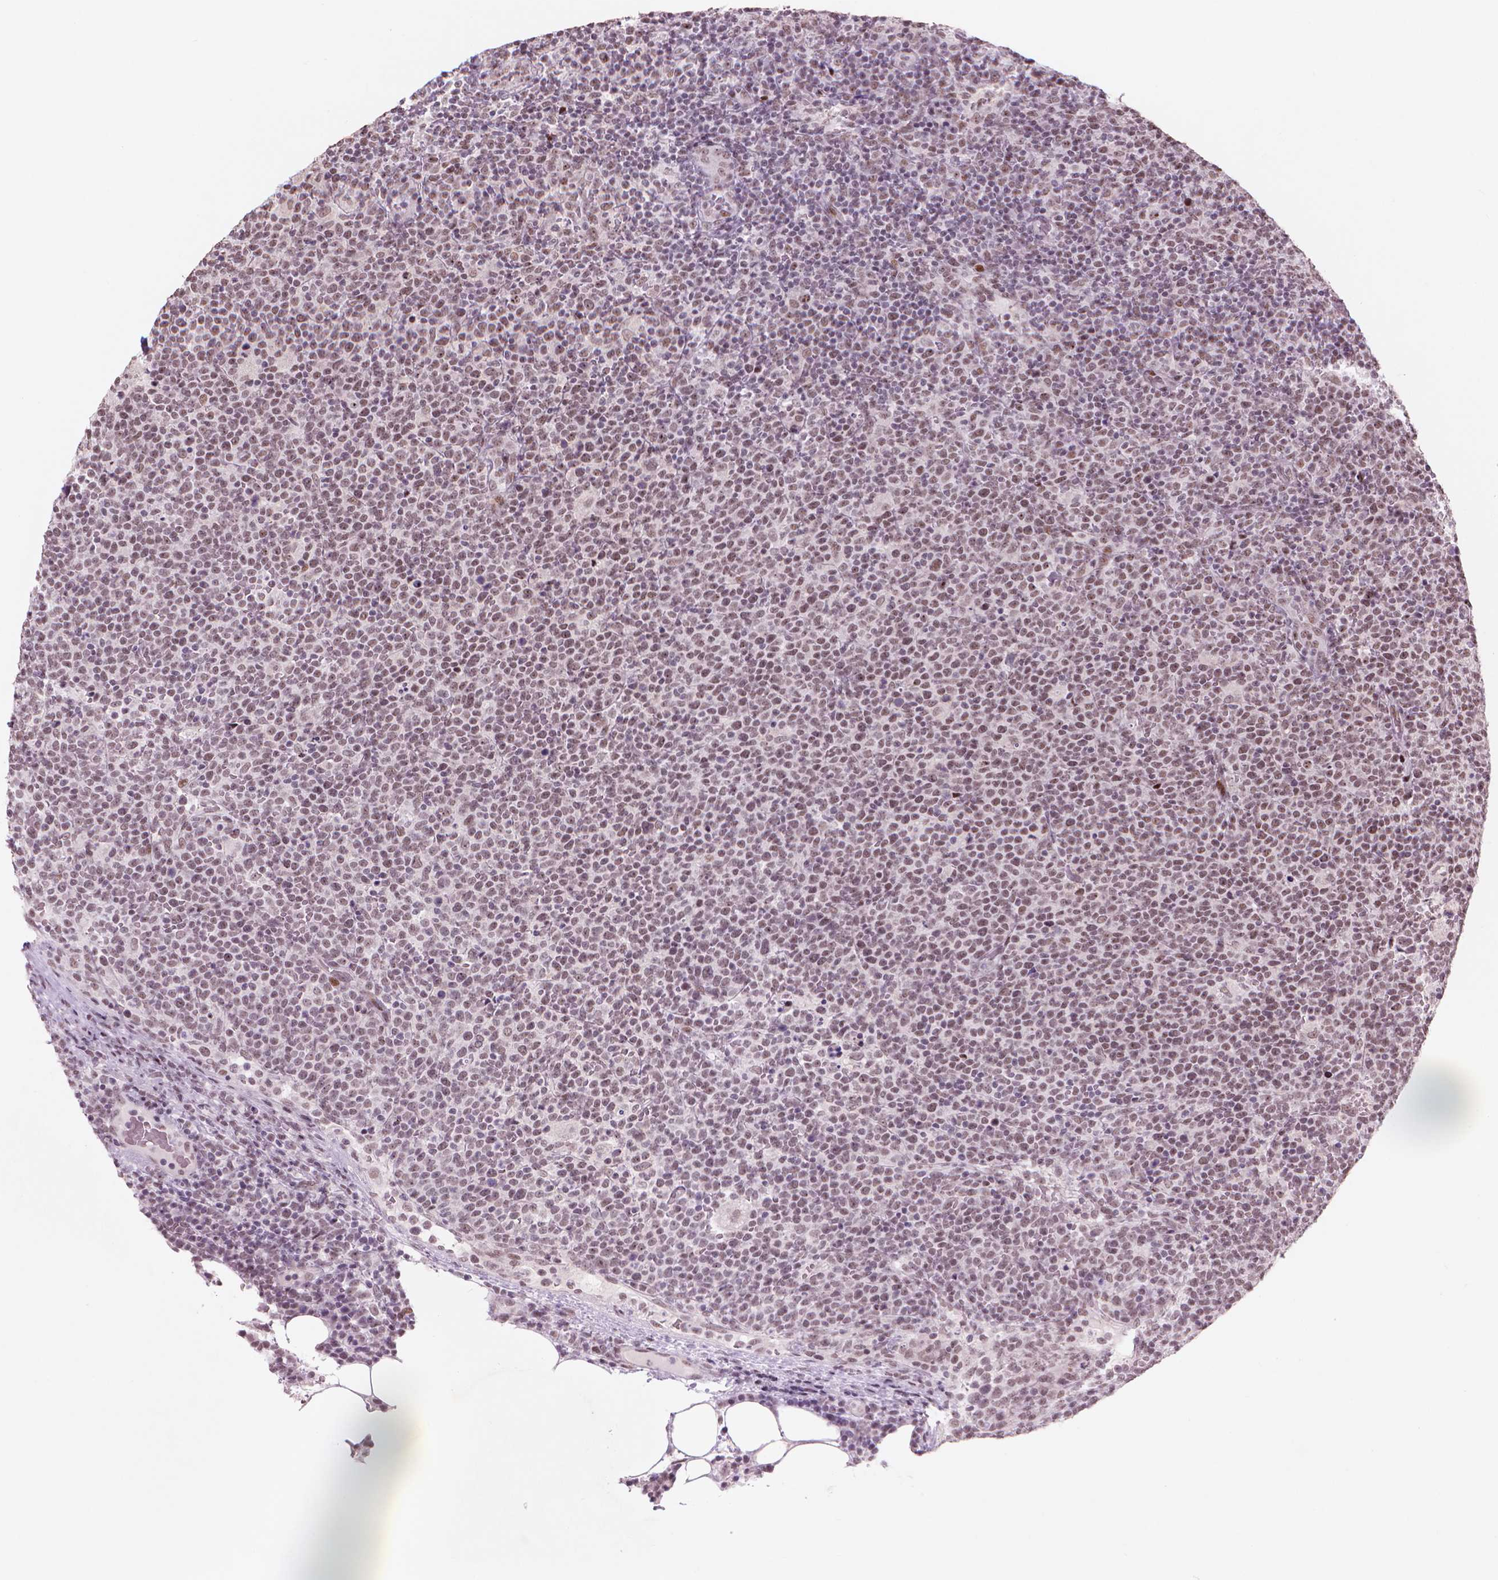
{"staining": {"intensity": "moderate", "quantity": "25%-75%", "location": "nuclear"}, "tissue": "lymphoma", "cell_type": "Tumor cells", "image_type": "cancer", "snomed": [{"axis": "morphology", "description": "Malignant lymphoma, non-Hodgkin's type, High grade"}, {"axis": "topography", "description": "Lymph node"}], "caption": "Brown immunohistochemical staining in human lymphoma demonstrates moderate nuclear positivity in about 25%-75% of tumor cells.", "gene": "HES7", "patient": {"sex": "male", "age": 61}}